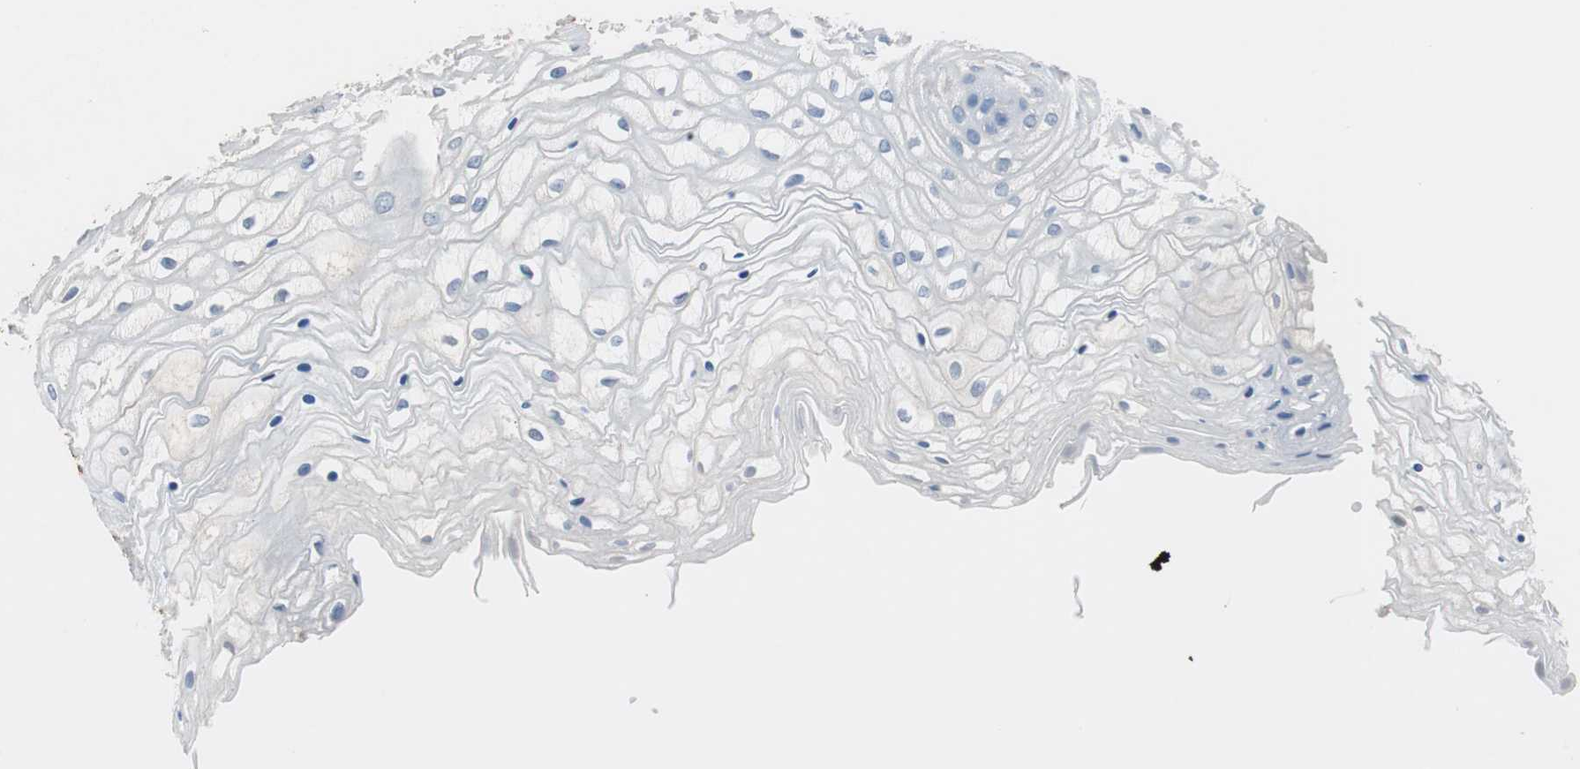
{"staining": {"intensity": "negative", "quantity": "none", "location": "none"}, "tissue": "vagina", "cell_type": "Squamous epithelial cells", "image_type": "normal", "snomed": [{"axis": "morphology", "description": "Normal tissue, NOS"}, {"axis": "topography", "description": "Vagina"}], "caption": "Vagina was stained to show a protein in brown. There is no significant positivity in squamous epithelial cells. (DAB immunohistochemistry (IHC), high magnification).", "gene": "MUC7", "patient": {"sex": "female", "age": 34}}